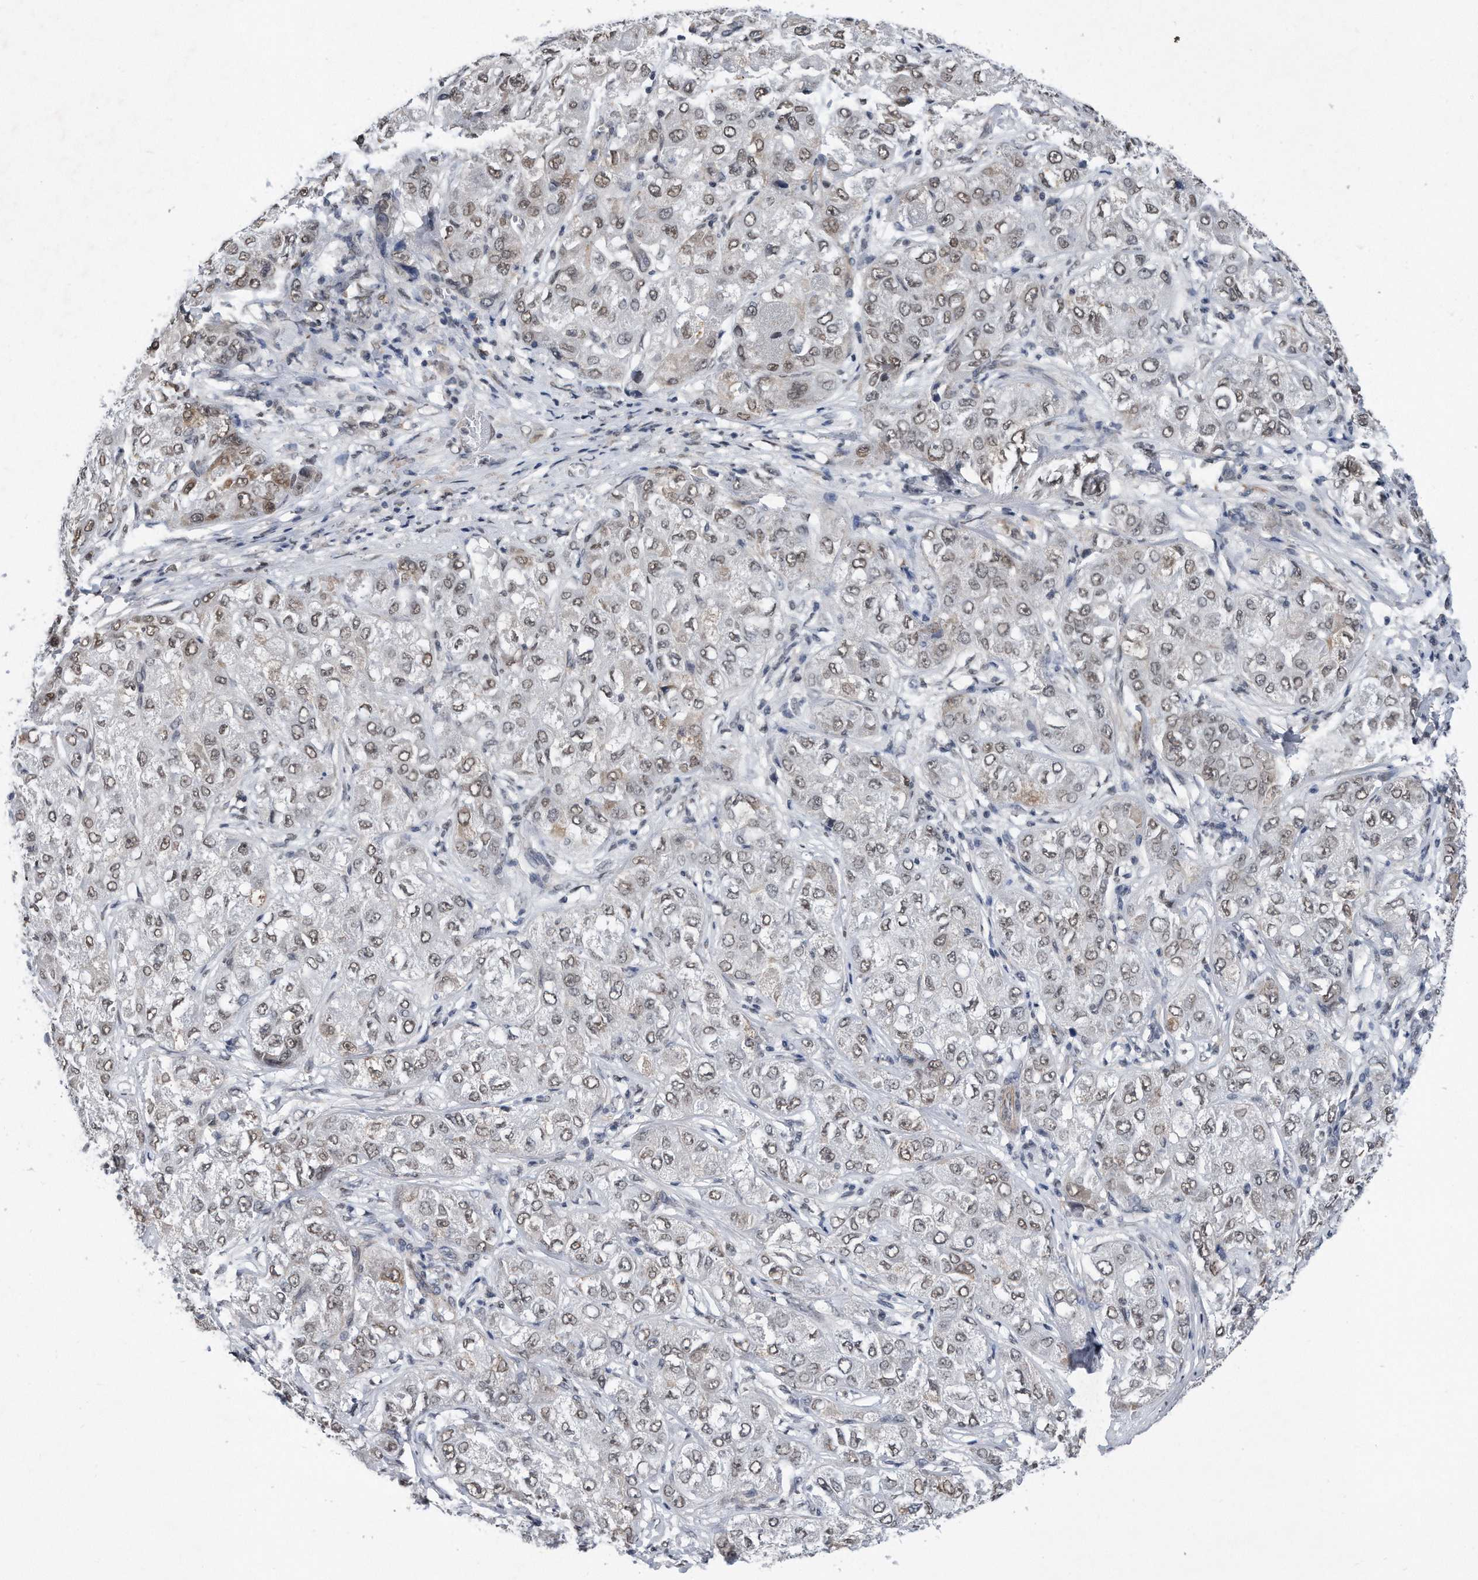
{"staining": {"intensity": "moderate", "quantity": ">75%", "location": "cytoplasmic/membranous,nuclear"}, "tissue": "liver cancer", "cell_type": "Tumor cells", "image_type": "cancer", "snomed": [{"axis": "morphology", "description": "Carcinoma, Hepatocellular, NOS"}, {"axis": "topography", "description": "Liver"}], "caption": "High-power microscopy captured an immunohistochemistry image of liver cancer (hepatocellular carcinoma), revealing moderate cytoplasmic/membranous and nuclear positivity in approximately >75% of tumor cells.", "gene": "TP53INP1", "patient": {"sex": "male", "age": 80}}